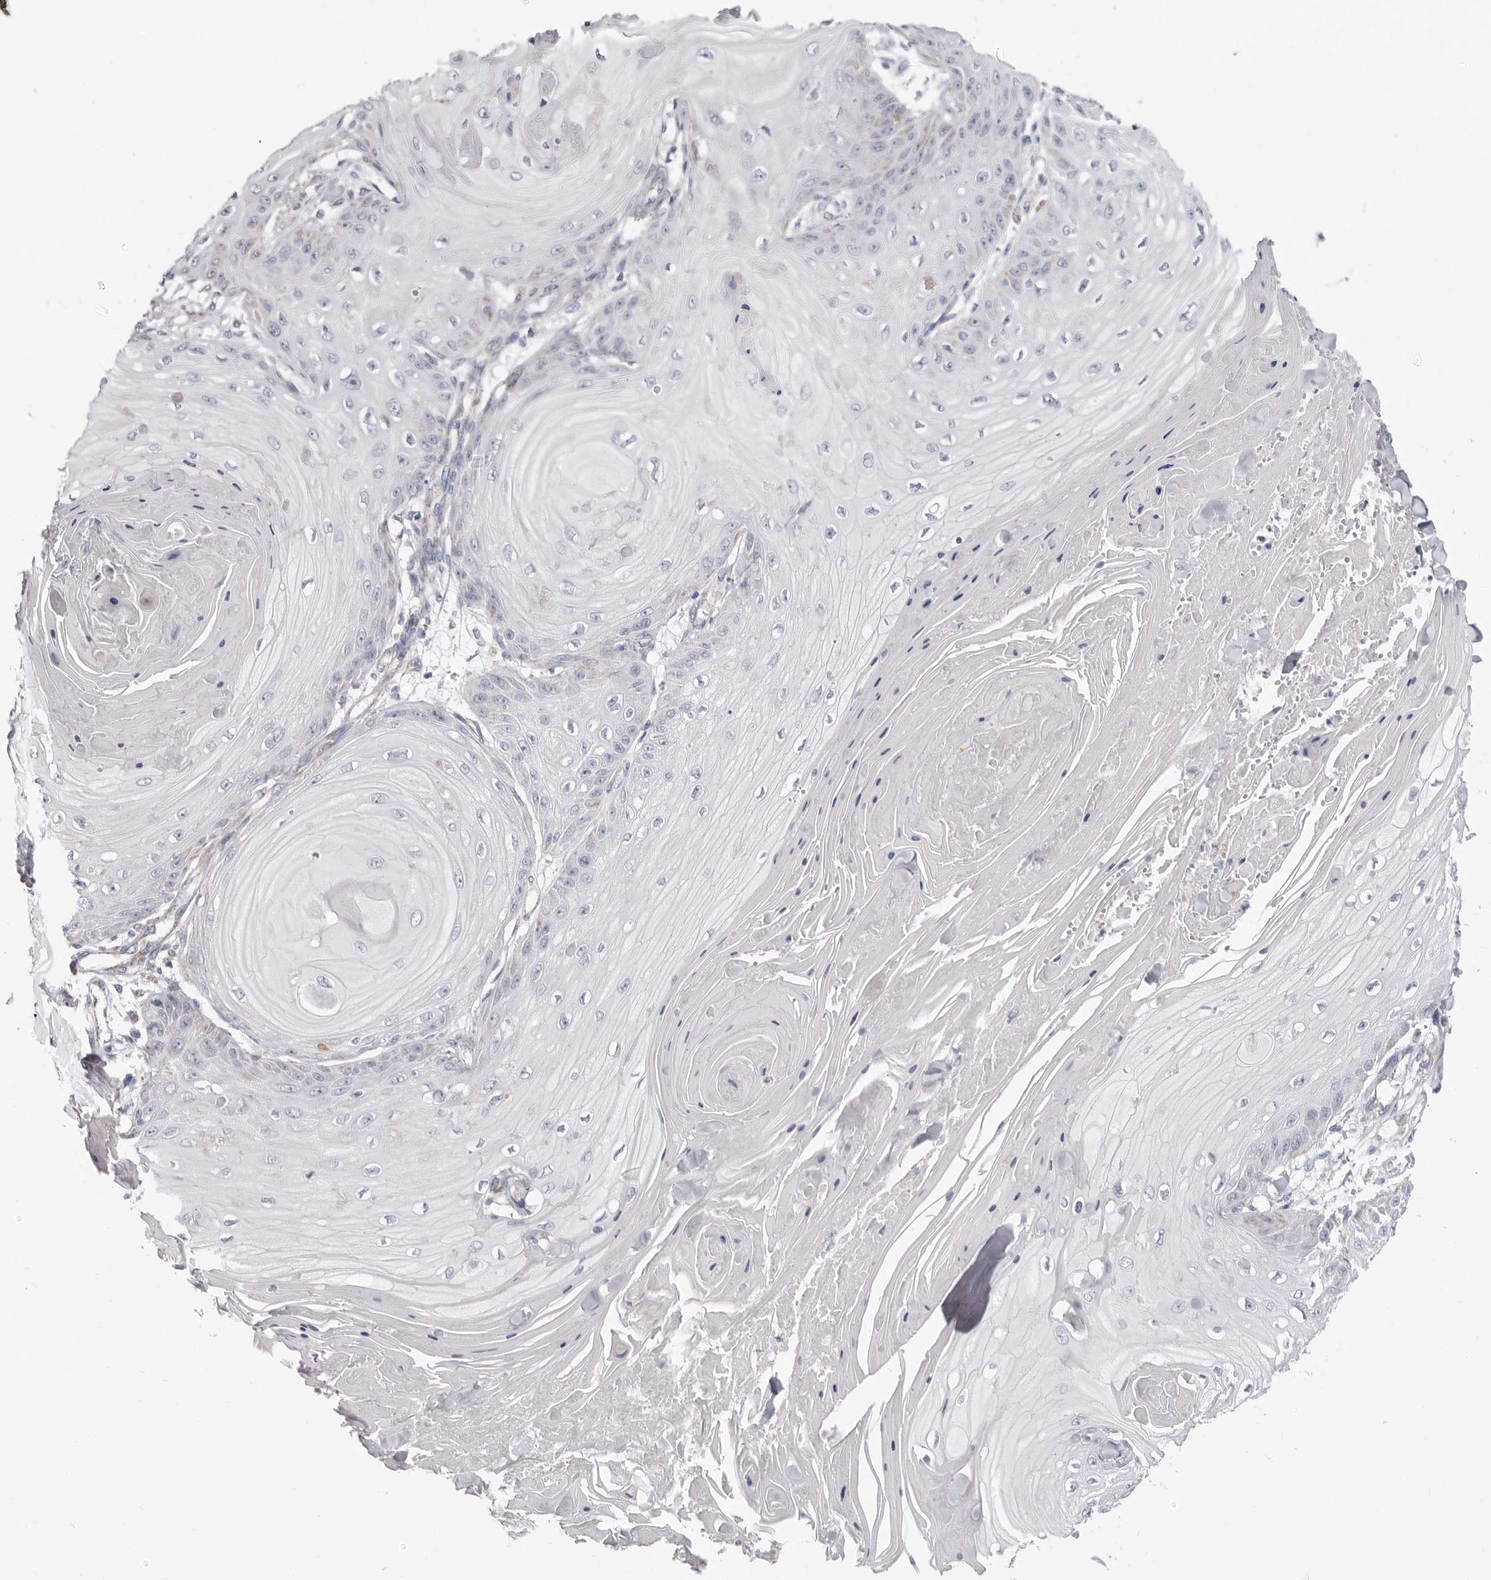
{"staining": {"intensity": "weak", "quantity": "<25%", "location": "cytoplasmic/membranous"}, "tissue": "skin cancer", "cell_type": "Tumor cells", "image_type": "cancer", "snomed": [{"axis": "morphology", "description": "Squamous cell carcinoma, NOS"}, {"axis": "topography", "description": "Skin"}], "caption": "IHC image of neoplastic tissue: skin cancer (squamous cell carcinoma) stained with DAB (3,3'-diaminobenzidine) shows no significant protein staining in tumor cells. The staining was performed using DAB (3,3'-diaminobenzidine) to visualize the protein expression in brown, while the nuclei were stained in blue with hematoxylin (Magnification: 20x).", "gene": "RSPO2", "patient": {"sex": "male", "age": 74}}